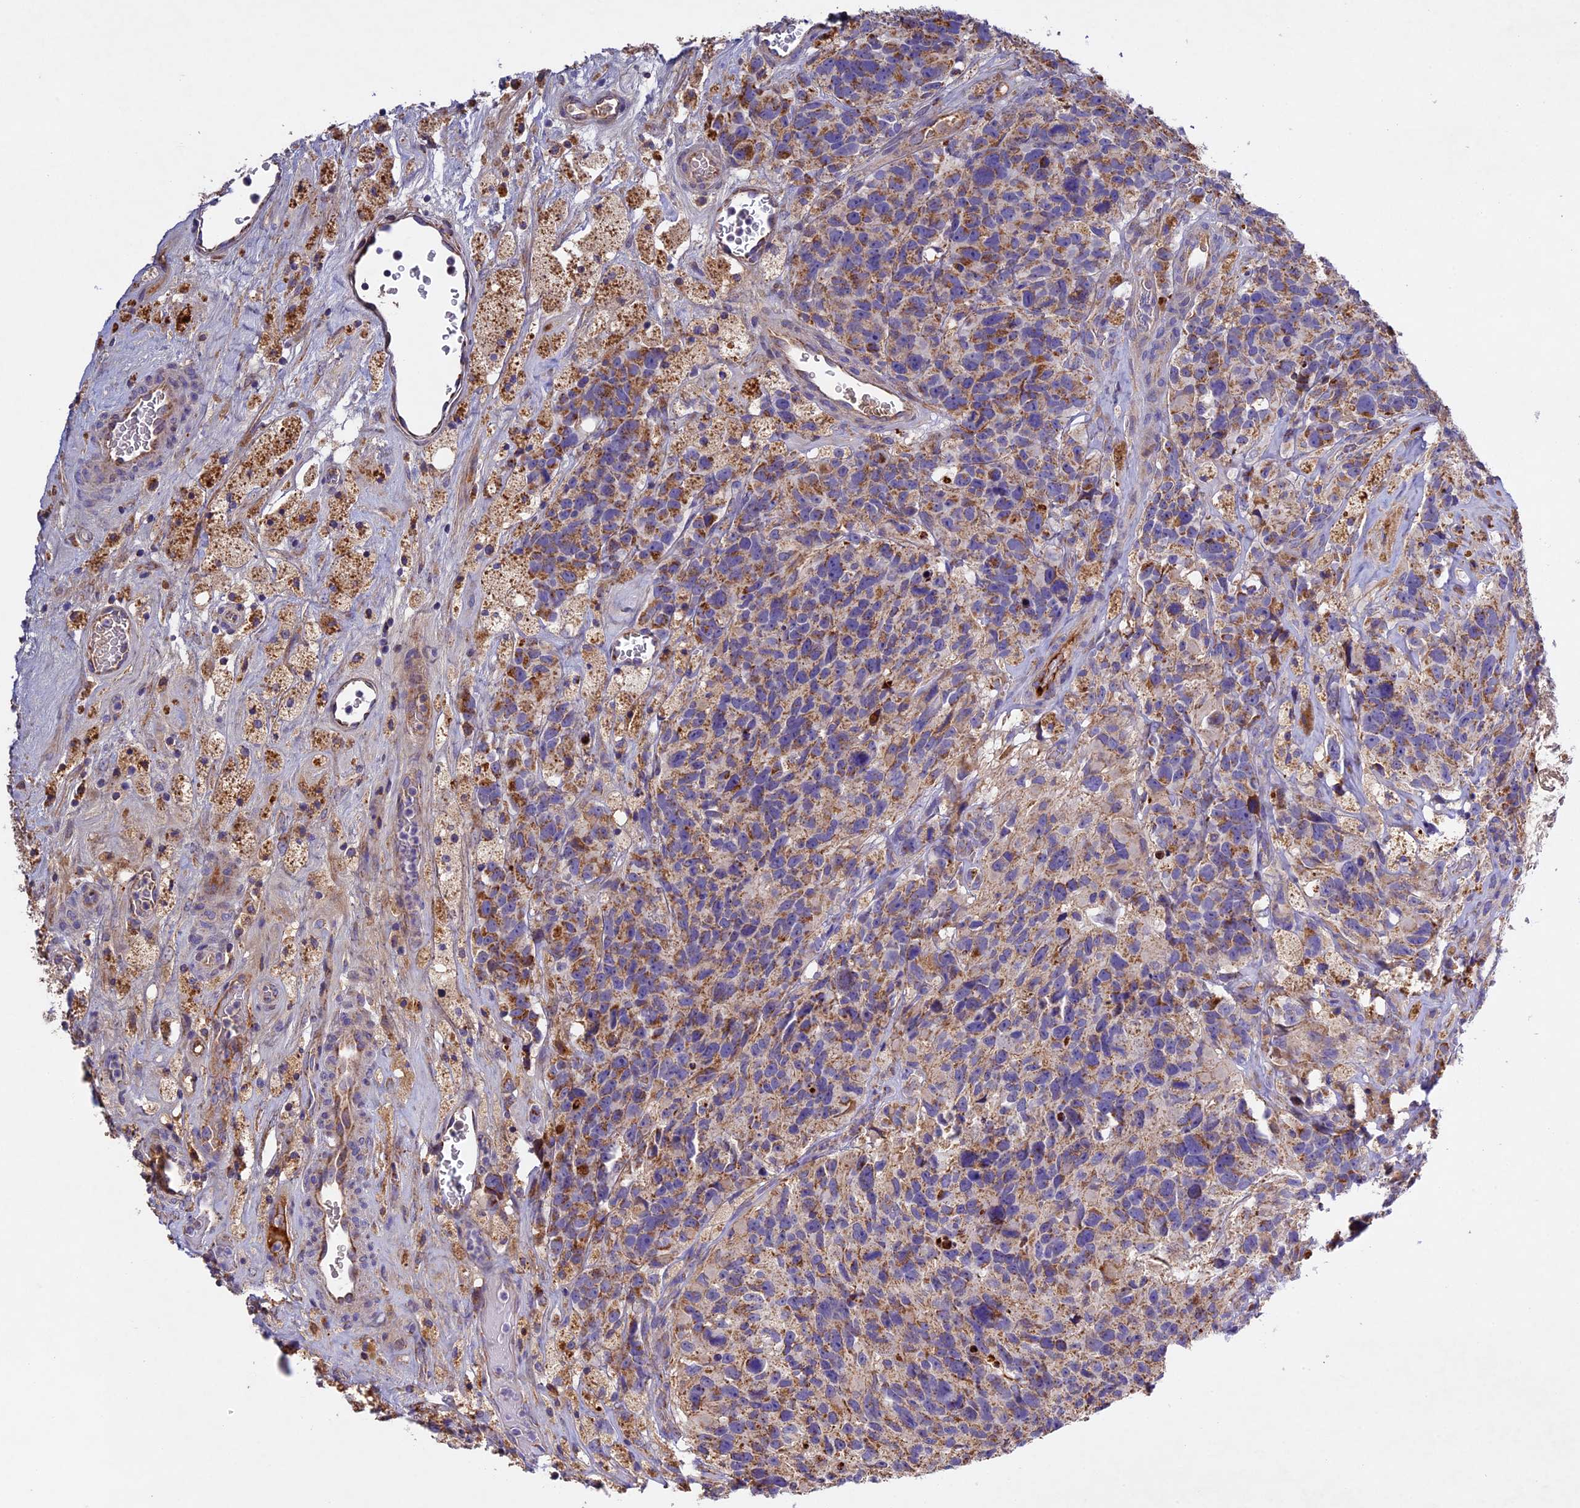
{"staining": {"intensity": "moderate", "quantity": "25%-75%", "location": "cytoplasmic/membranous"}, "tissue": "glioma", "cell_type": "Tumor cells", "image_type": "cancer", "snomed": [{"axis": "morphology", "description": "Glioma, malignant, High grade"}, {"axis": "topography", "description": "Brain"}], "caption": "Tumor cells demonstrate moderate cytoplasmic/membranous positivity in about 25%-75% of cells in malignant glioma (high-grade). (DAB (3,3'-diaminobenzidine) IHC, brown staining for protein, blue staining for nuclei).", "gene": "OCEL1", "patient": {"sex": "male", "age": 76}}